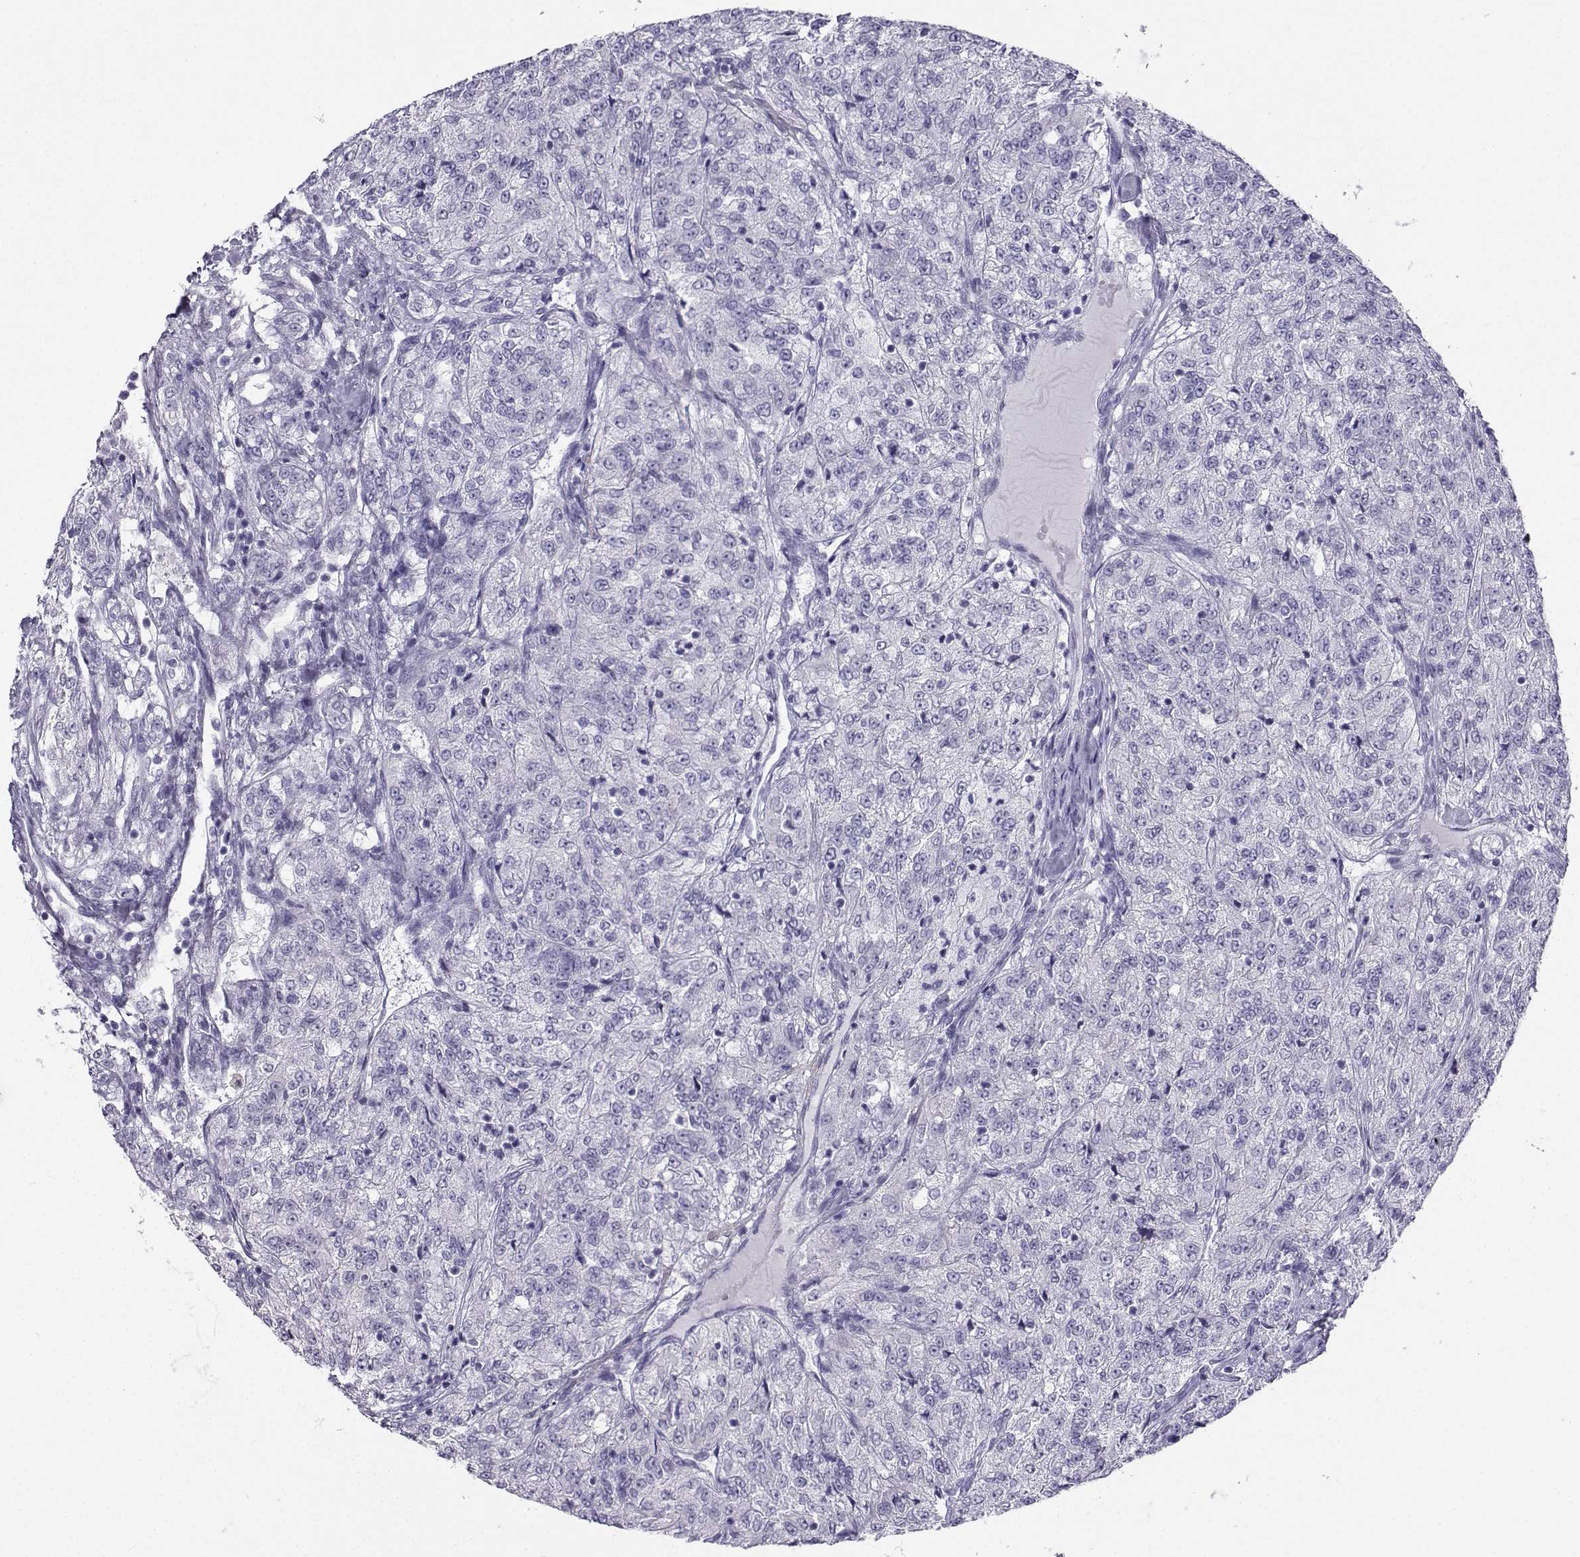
{"staining": {"intensity": "negative", "quantity": "none", "location": "none"}, "tissue": "renal cancer", "cell_type": "Tumor cells", "image_type": "cancer", "snomed": [{"axis": "morphology", "description": "Adenocarcinoma, NOS"}, {"axis": "topography", "description": "Kidney"}], "caption": "Immunohistochemical staining of renal cancer reveals no significant staining in tumor cells.", "gene": "KIF17", "patient": {"sex": "female", "age": 63}}